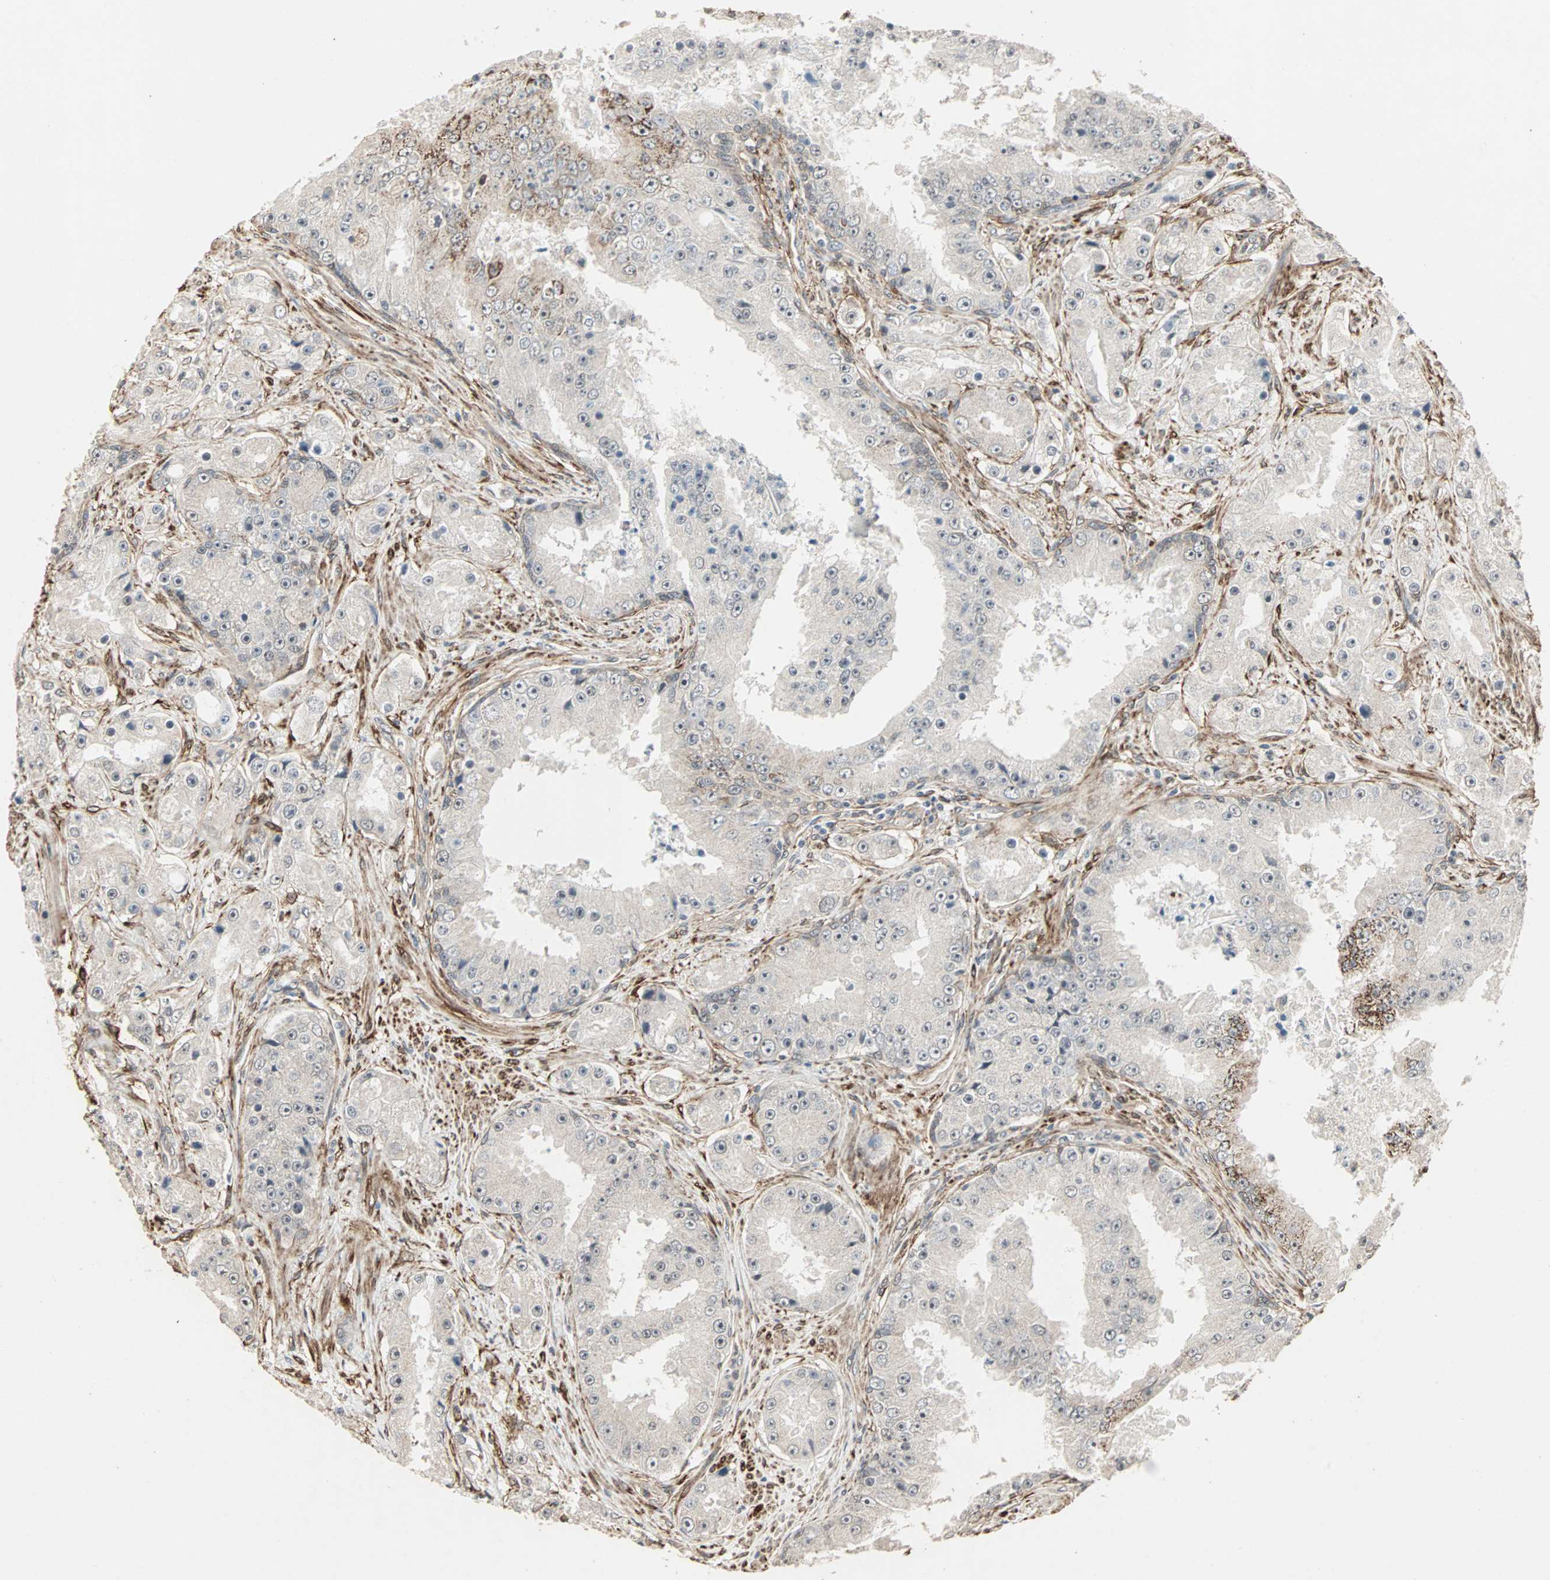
{"staining": {"intensity": "moderate", "quantity": "<25%", "location": "cytoplasmic/membranous"}, "tissue": "prostate cancer", "cell_type": "Tumor cells", "image_type": "cancer", "snomed": [{"axis": "morphology", "description": "Adenocarcinoma, High grade"}, {"axis": "topography", "description": "Prostate"}], "caption": "Protein staining of prostate cancer (adenocarcinoma (high-grade)) tissue displays moderate cytoplasmic/membranous expression in approximately <25% of tumor cells.", "gene": "TRPV4", "patient": {"sex": "male", "age": 73}}